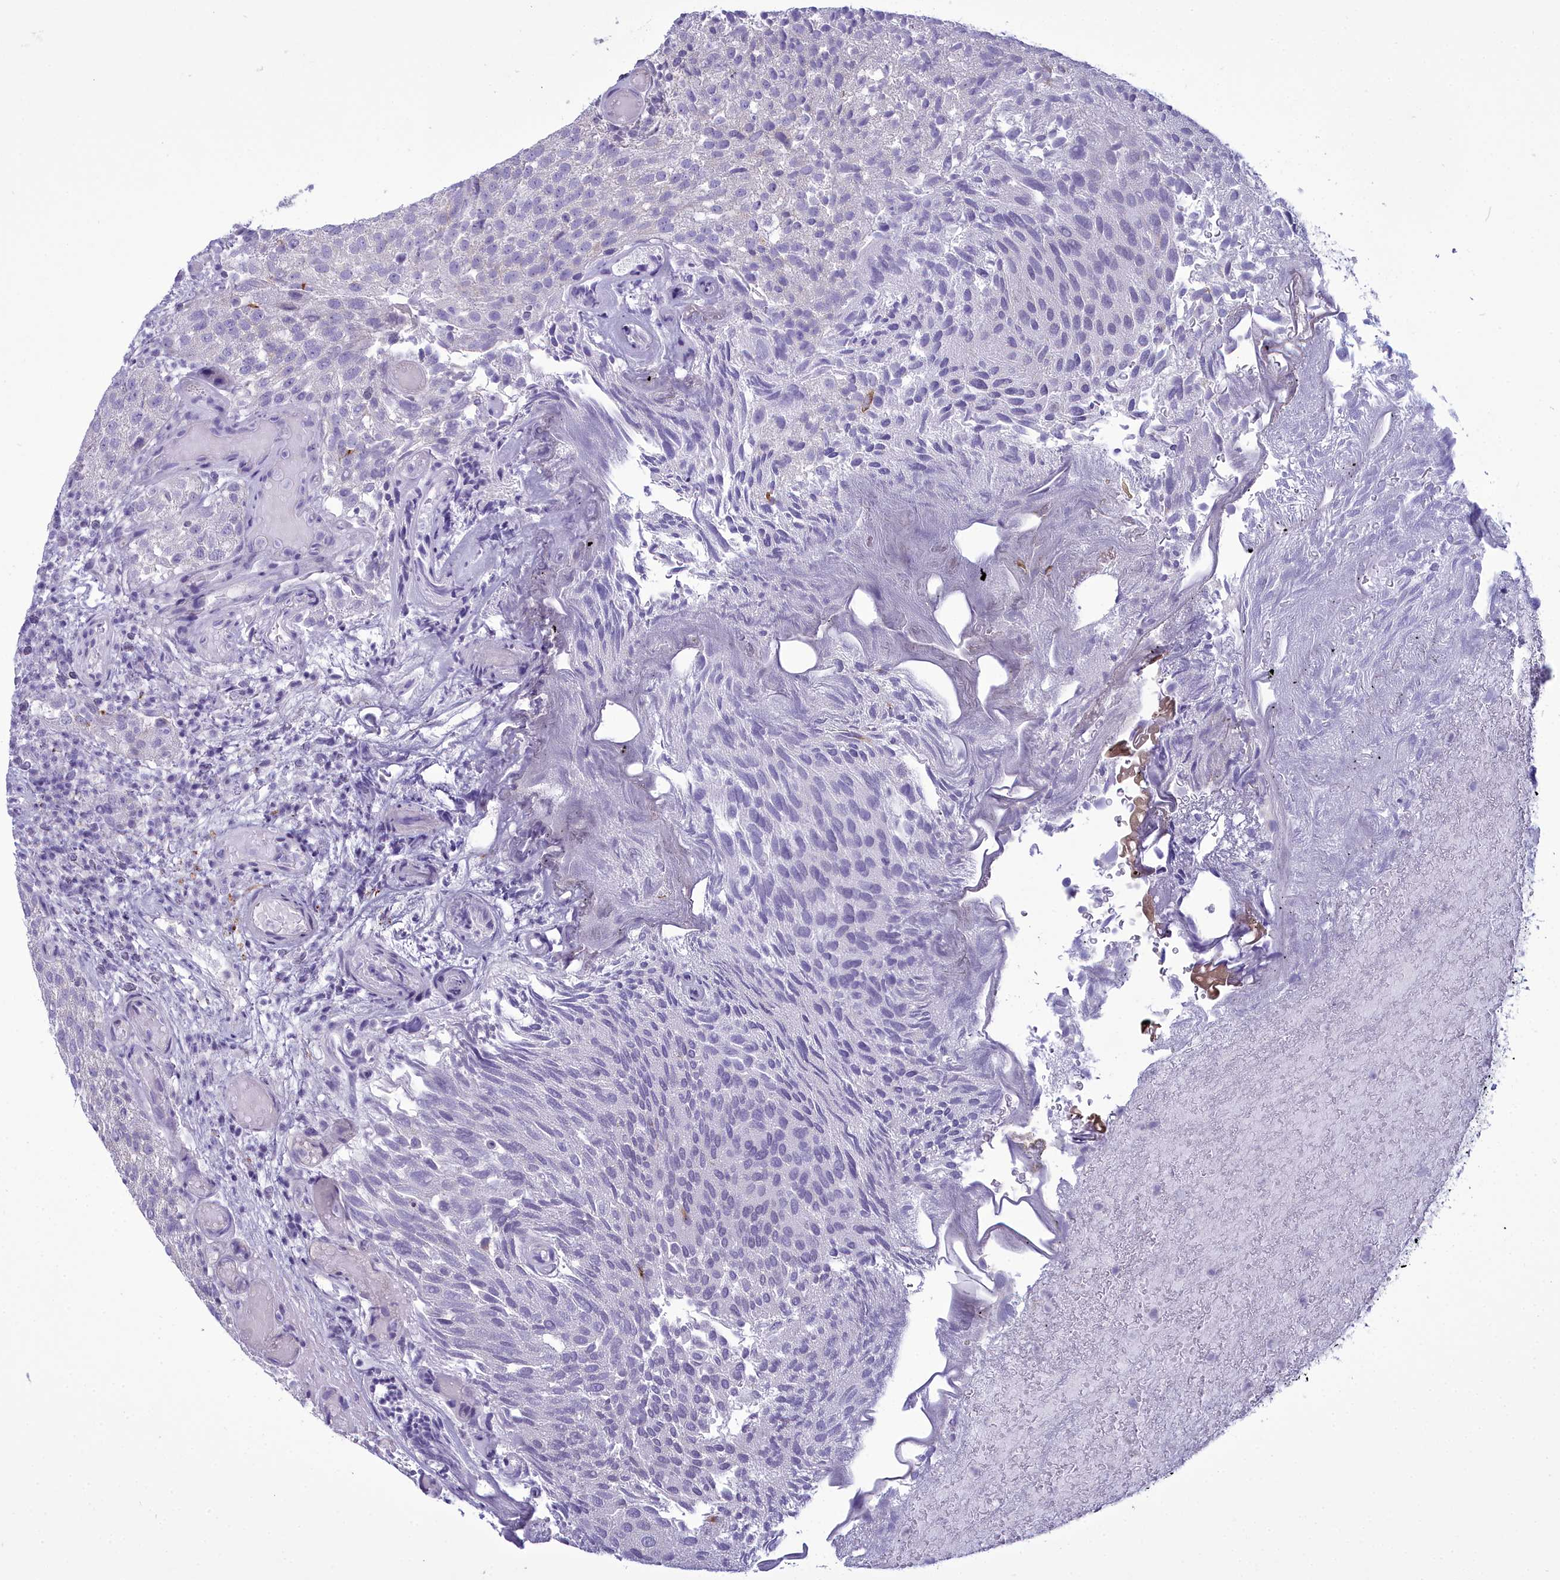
{"staining": {"intensity": "negative", "quantity": "none", "location": "none"}, "tissue": "urothelial cancer", "cell_type": "Tumor cells", "image_type": "cancer", "snomed": [{"axis": "morphology", "description": "Urothelial carcinoma, Low grade"}, {"axis": "topography", "description": "Urinary bladder"}], "caption": "Immunohistochemistry of human low-grade urothelial carcinoma displays no staining in tumor cells.", "gene": "MAP6", "patient": {"sex": "male", "age": 78}}